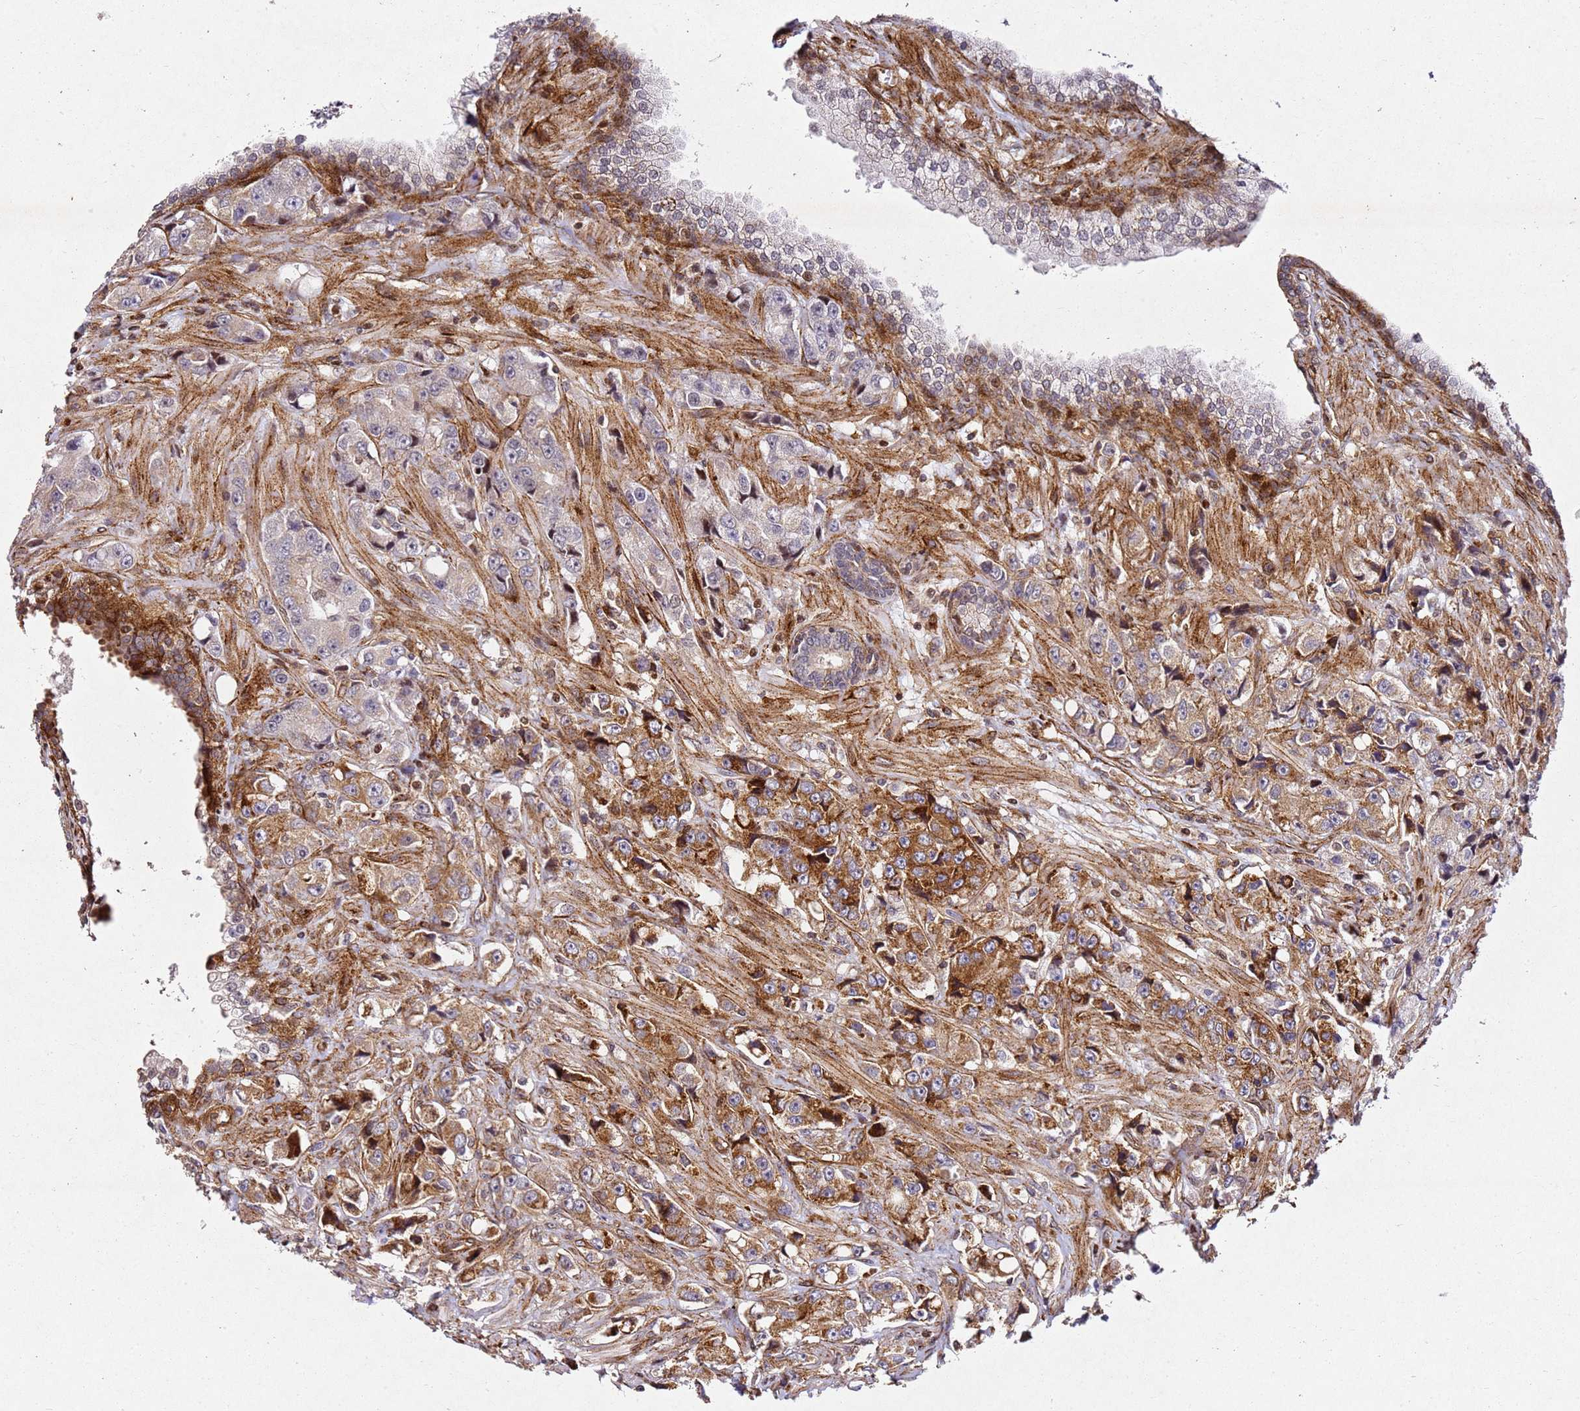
{"staining": {"intensity": "strong", "quantity": "<25%", "location": "cytoplasmic/membranous"}, "tissue": "prostate cancer", "cell_type": "Tumor cells", "image_type": "cancer", "snomed": [{"axis": "morphology", "description": "Adenocarcinoma, High grade"}, {"axis": "topography", "description": "Prostate"}], "caption": "An image showing strong cytoplasmic/membranous expression in about <25% of tumor cells in adenocarcinoma (high-grade) (prostate), as visualized by brown immunohistochemical staining.", "gene": "ZNF296", "patient": {"sex": "male", "age": 74}}